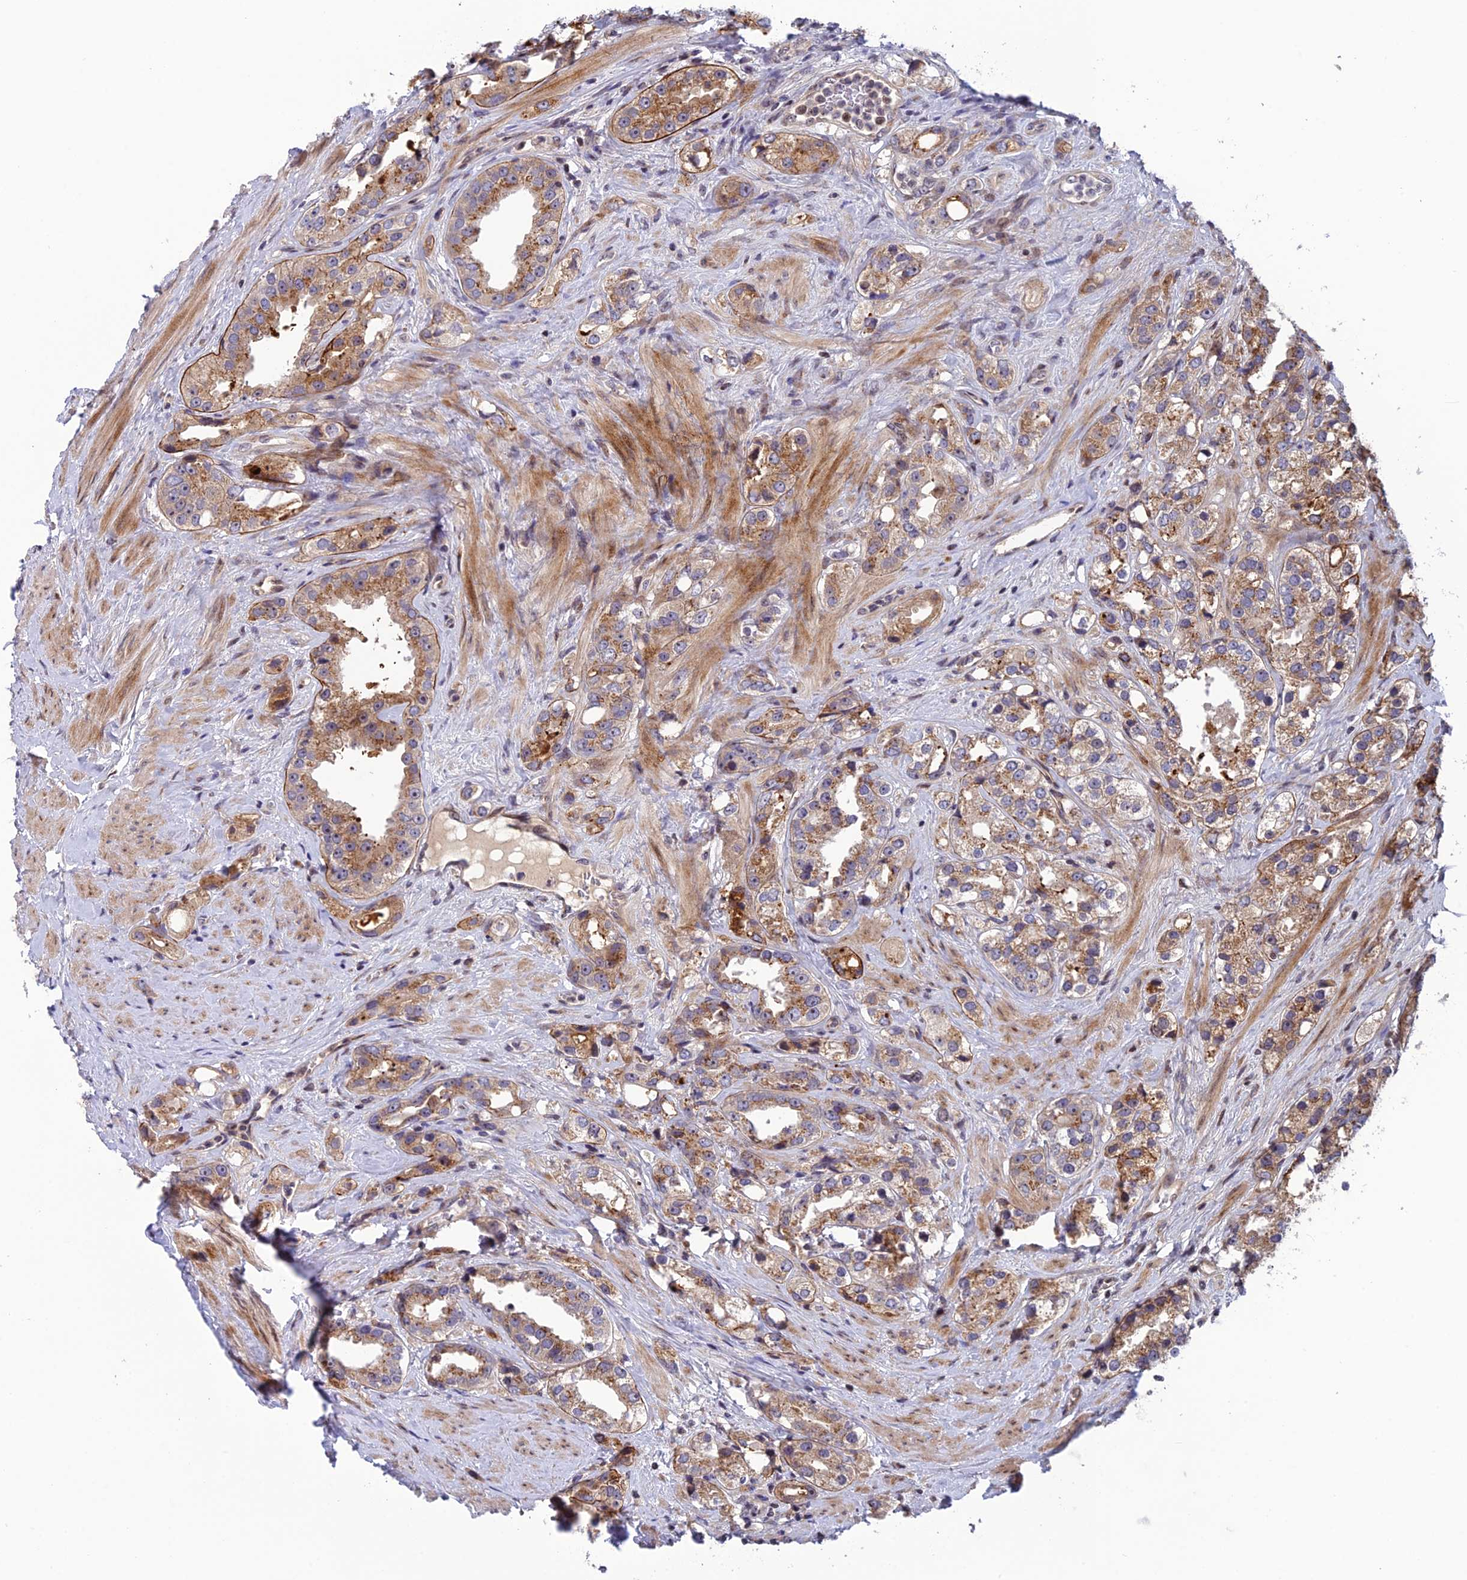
{"staining": {"intensity": "moderate", "quantity": "25%-75%", "location": "cytoplasmic/membranous"}, "tissue": "prostate cancer", "cell_type": "Tumor cells", "image_type": "cancer", "snomed": [{"axis": "morphology", "description": "Adenocarcinoma, NOS"}, {"axis": "topography", "description": "Prostate"}], "caption": "Immunohistochemistry (IHC) histopathology image of neoplastic tissue: human prostate adenocarcinoma stained using immunohistochemistry (IHC) demonstrates medium levels of moderate protein expression localized specifically in the cytoplasmic/membranous of tumor cells, appearing as a cytoplasmic/membranous brown color.", "gene": "SMIM7", "patient": {"sex": "male", "age": 79}}